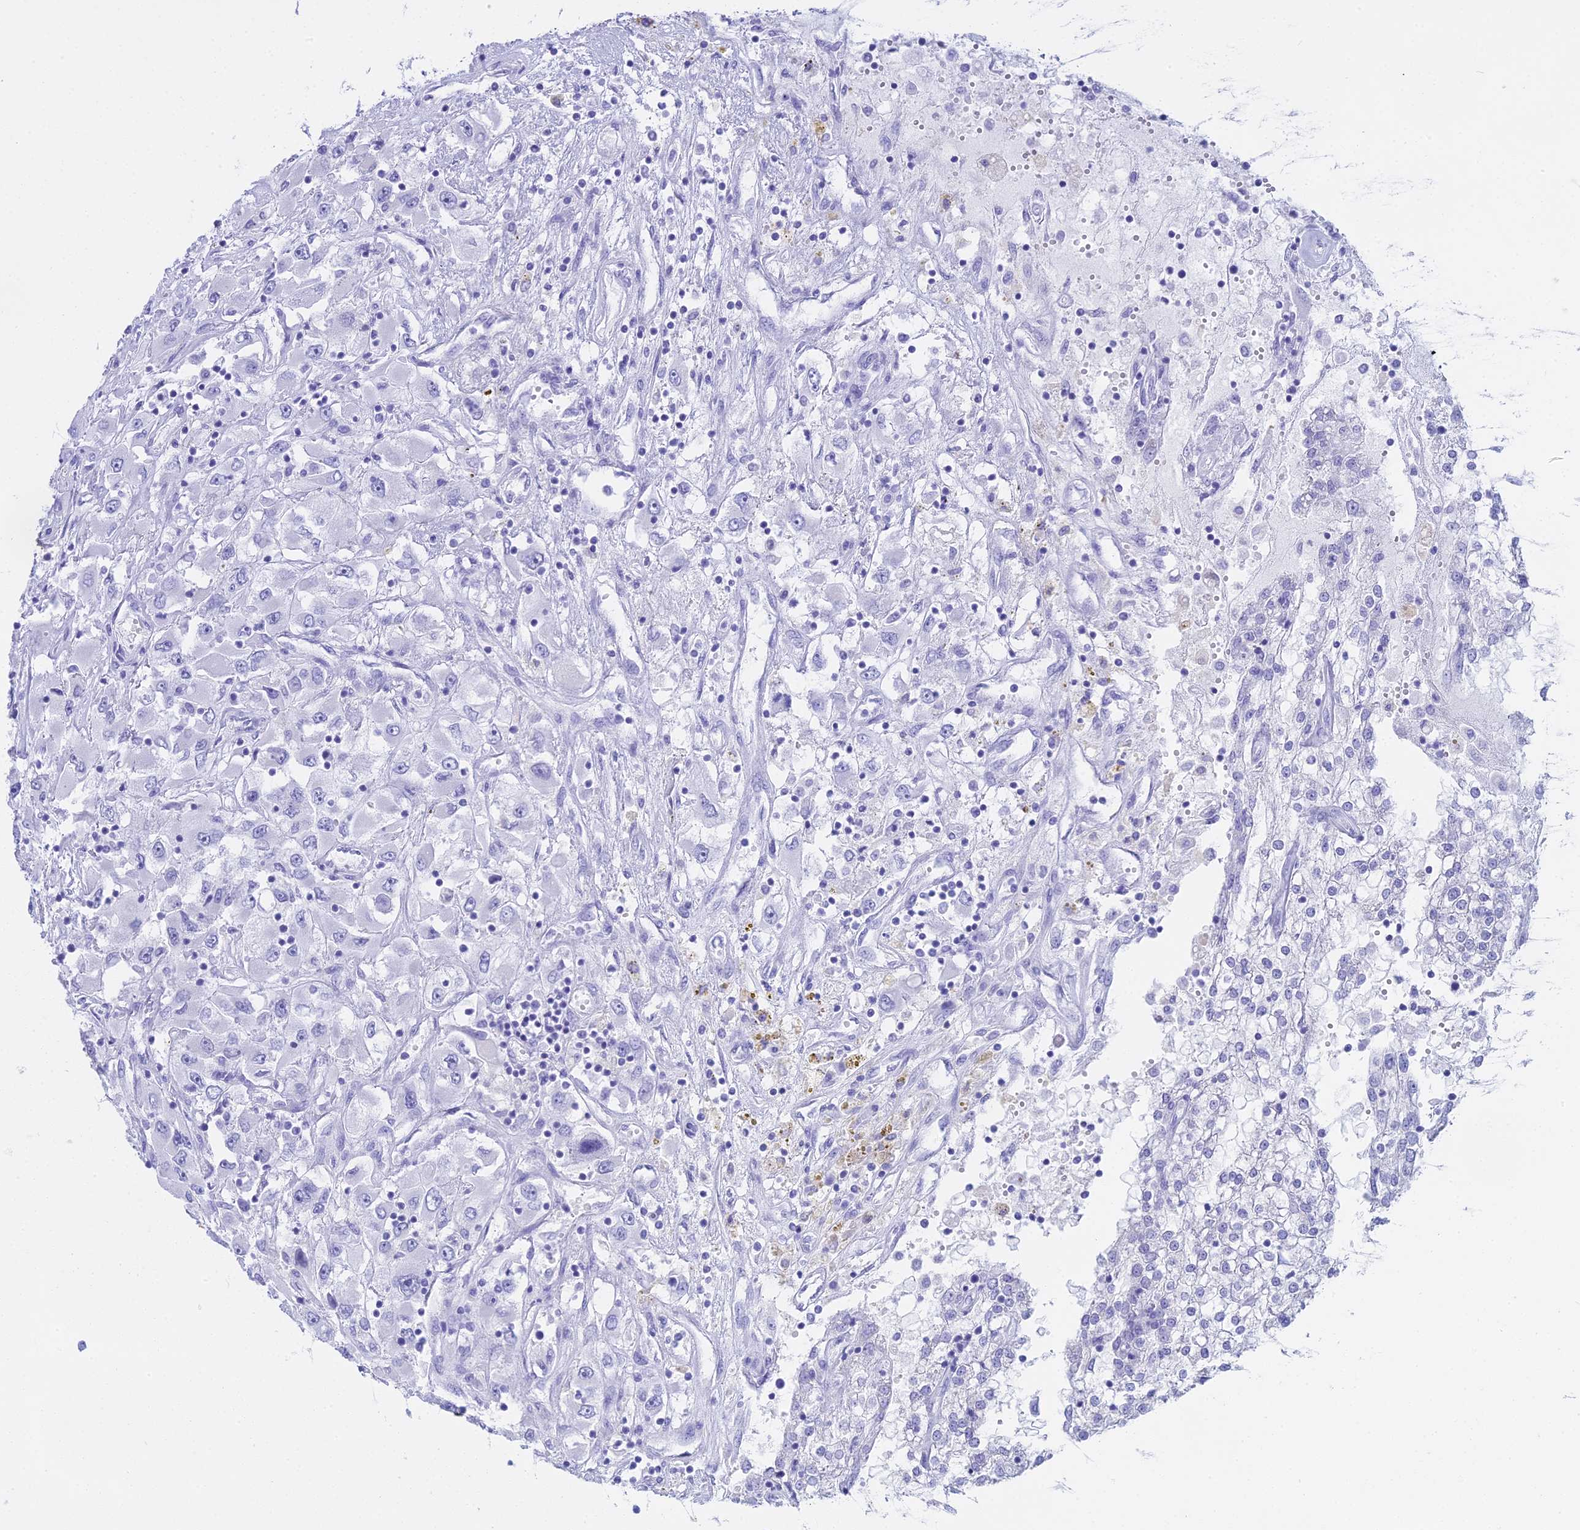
{"staining": {"intensity": "negative", "quantity": "none", "location": "none"}, "tissue": "renal cancer", "cell_type": "Tumor cells", "image_type": "cancer", "snomed": [{"axis": "morphology", "description": "Adenocarcinoma, NOS"}, {"axis": "topography", "description": "Kidney"}], "caption": "There is no significant expression in tumor cells of renal adenocarcinoma.", "gene": "CGB2", "patient": {"sex": "female", "age": 52}}